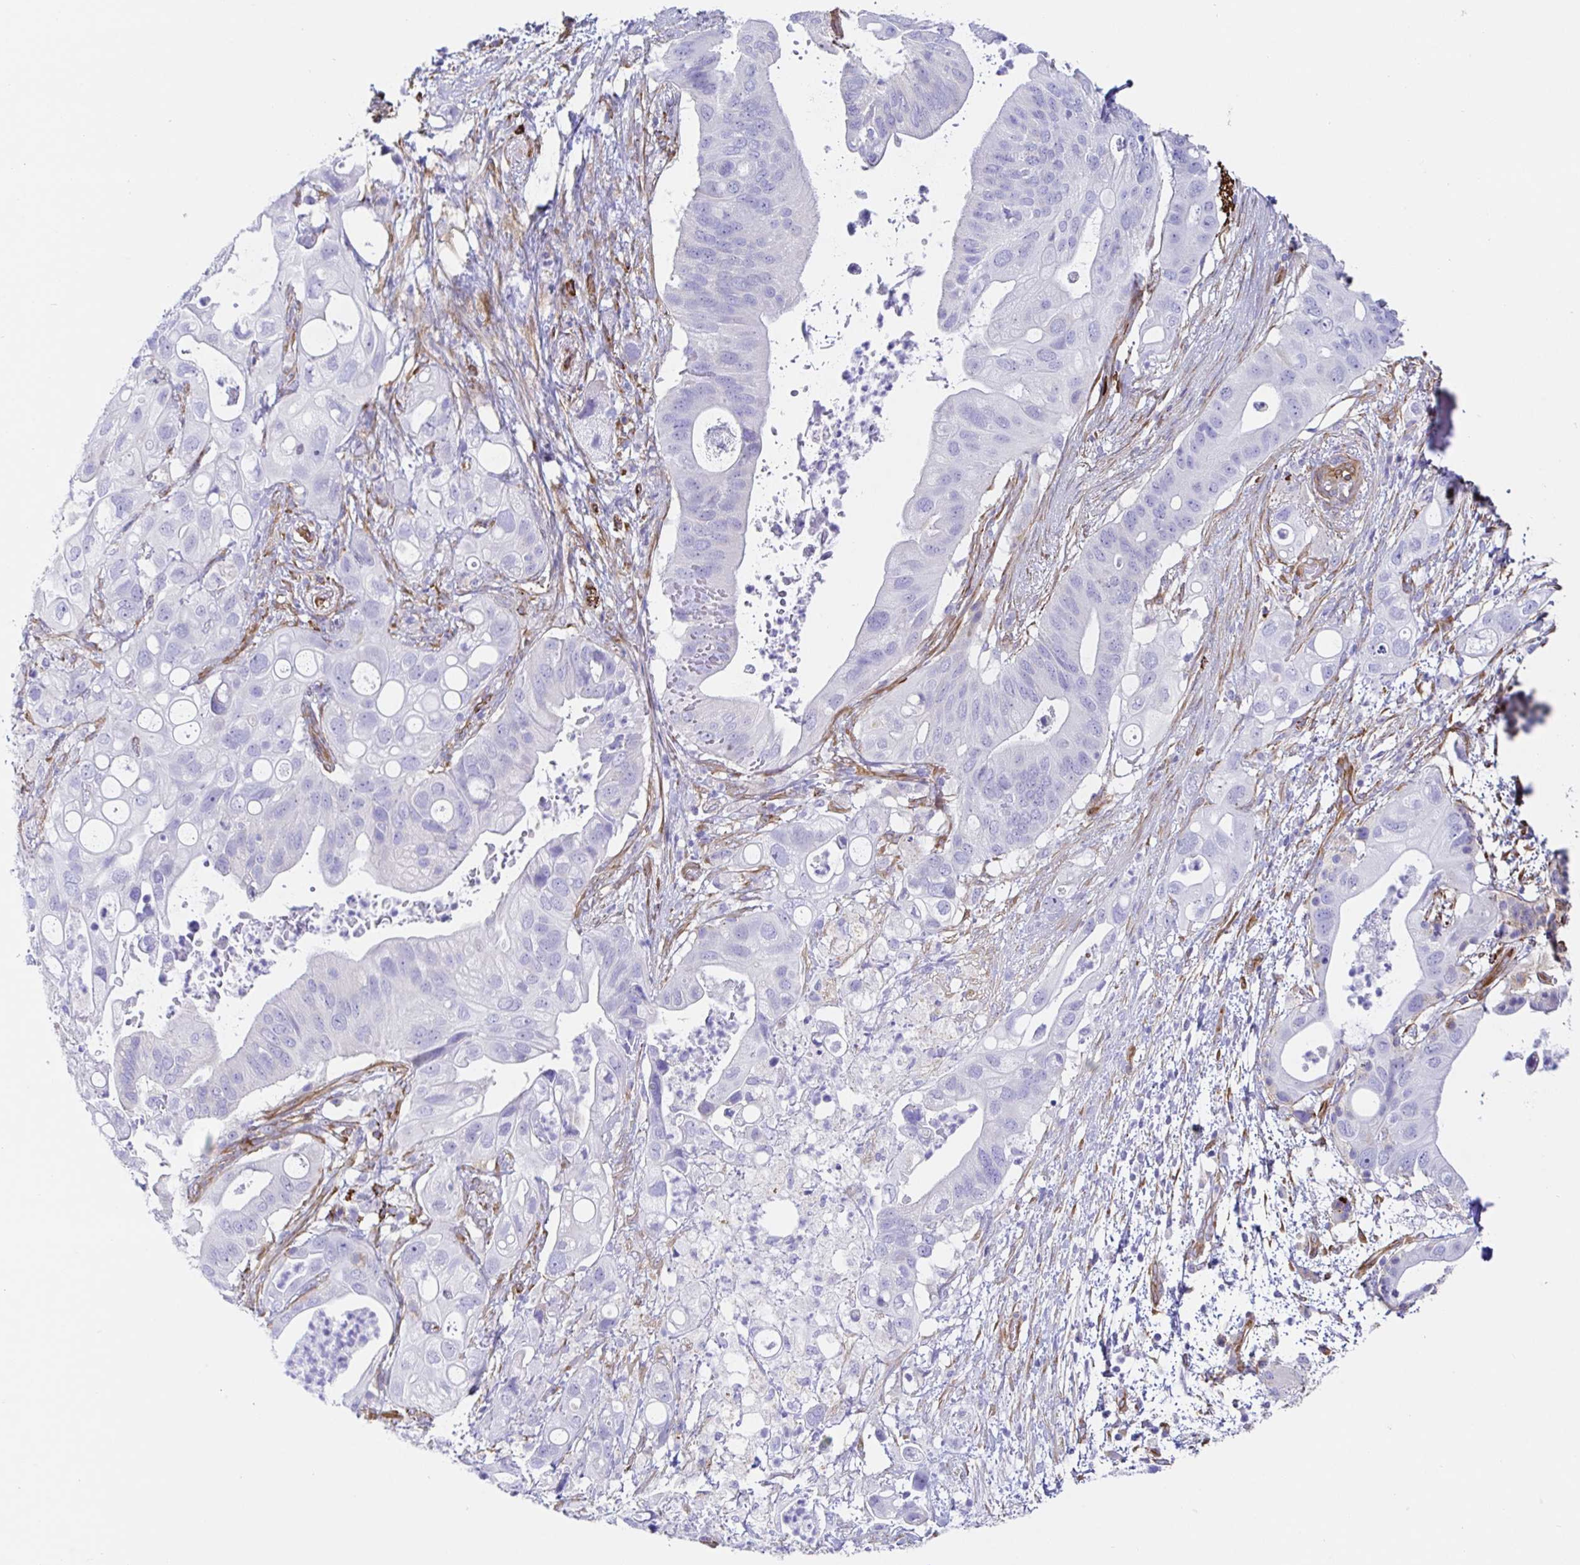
{"staining": {"intensity": "negative", "quantity": "none", "location": "none"}, "tissue": "pancreatic cancer", "cell_type": "Tumor cells", "image_type": "cancer", "snomed": [{"axis": "morphology", "description": "Adenocarcinoma, NOS"}, {"axis": "topography", "description": "Pancreas"}], "caption": "The photomicrograph shows no staining of tumor cells in adenocarcinoma (pancreatic).", "gene": "DOCK1", "patient": {"sex": "female", "age": 72}}